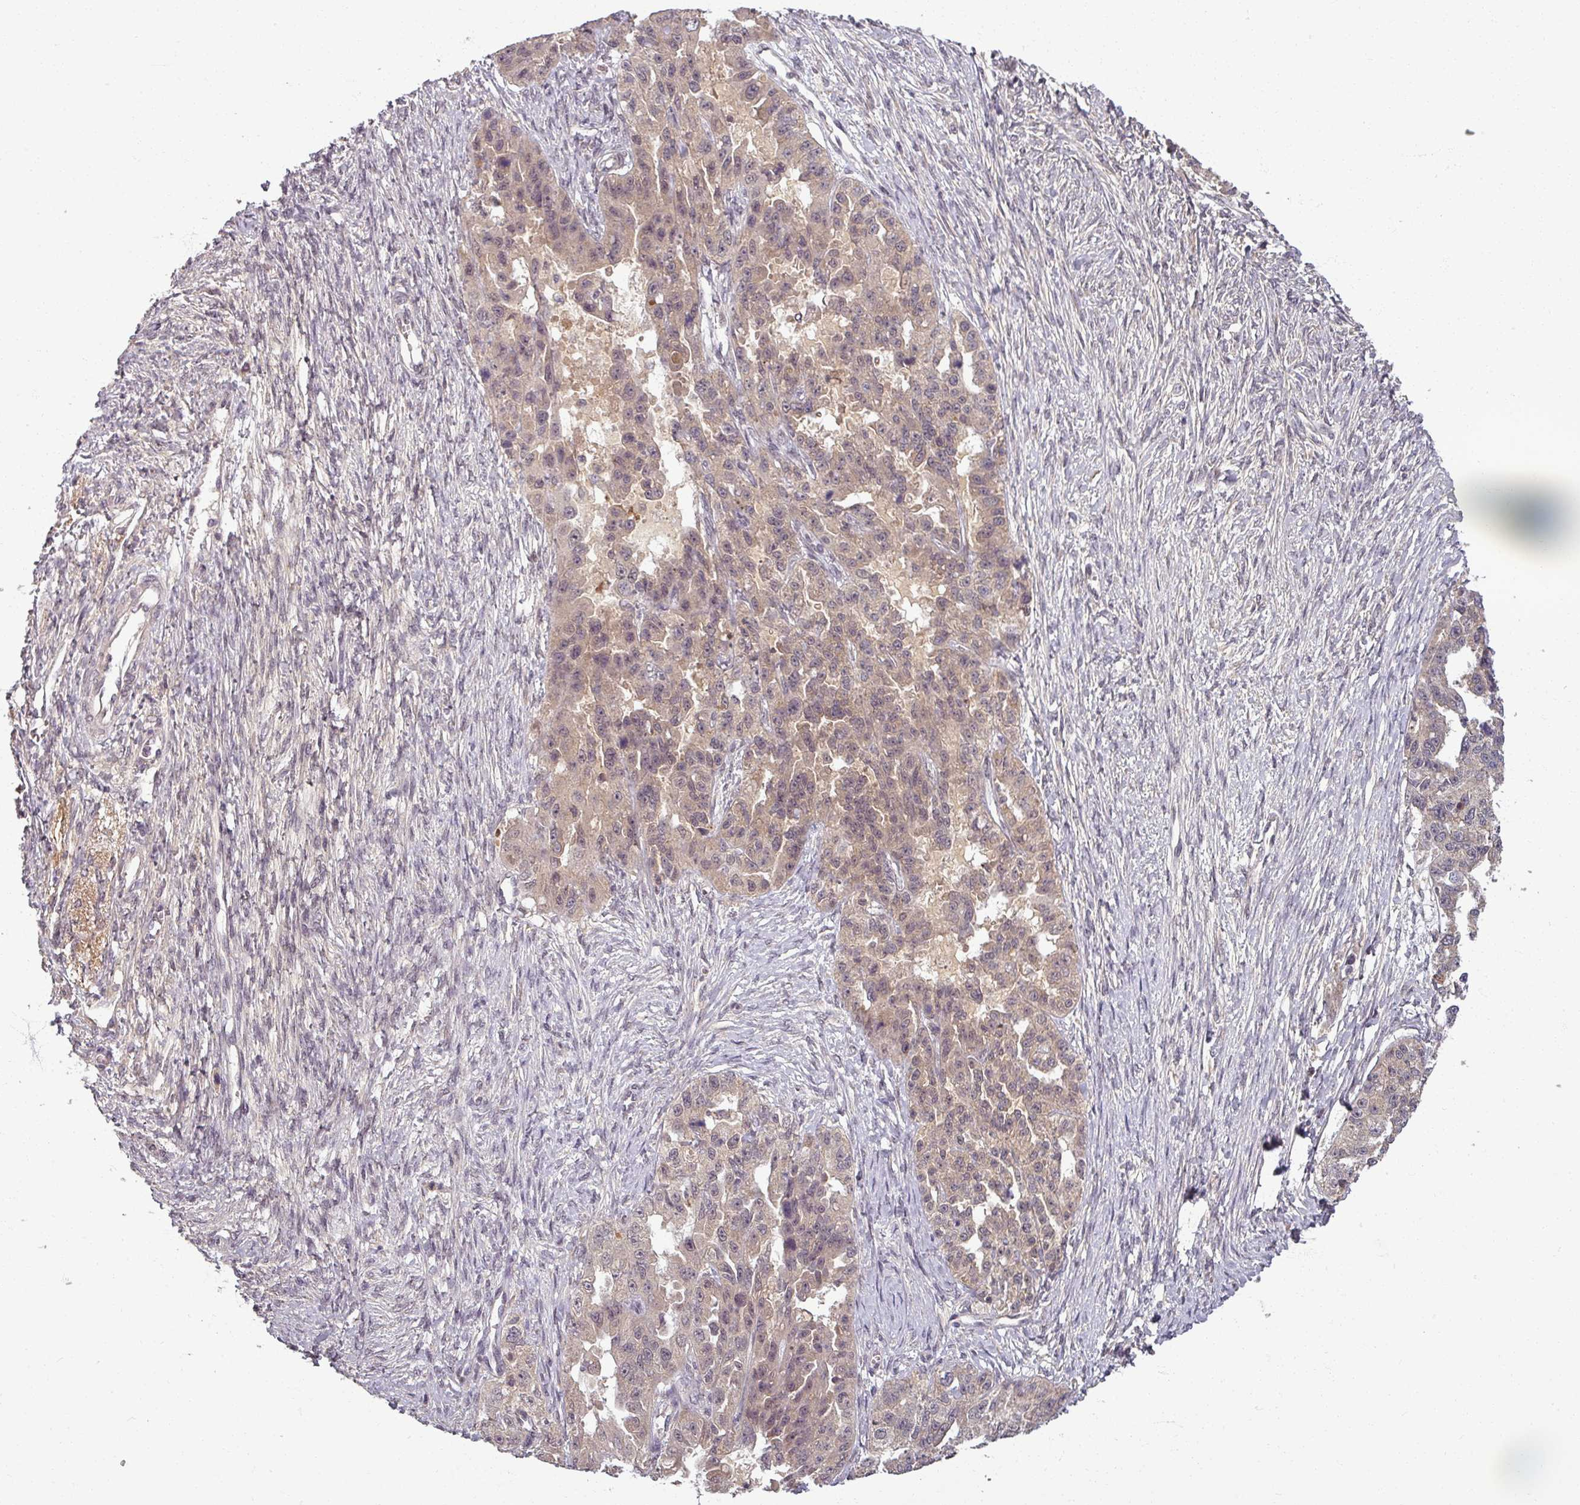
{"staining": {"intensity": "weak", "quantity": ">75%", "location": "cytoplasmic/membranous,nuclear"}, "tissue": "ovarian cancer", "cell_type": "Tumor cells", "image_type": "cancer", "snomed": [{"axis": "morphology", "description": "Cystadenocarcinoma, serous, NOS"}, {"axis": "topography", "description": "Ovary"}], "caption": "Tumor cells exhibit low levels of weak cytoplasmic/membranous and nuclear staining in about >75% of cells in ovarian cancer.", "gene": "POLR2G", "patient": {"sex": "female", "age": 58}}